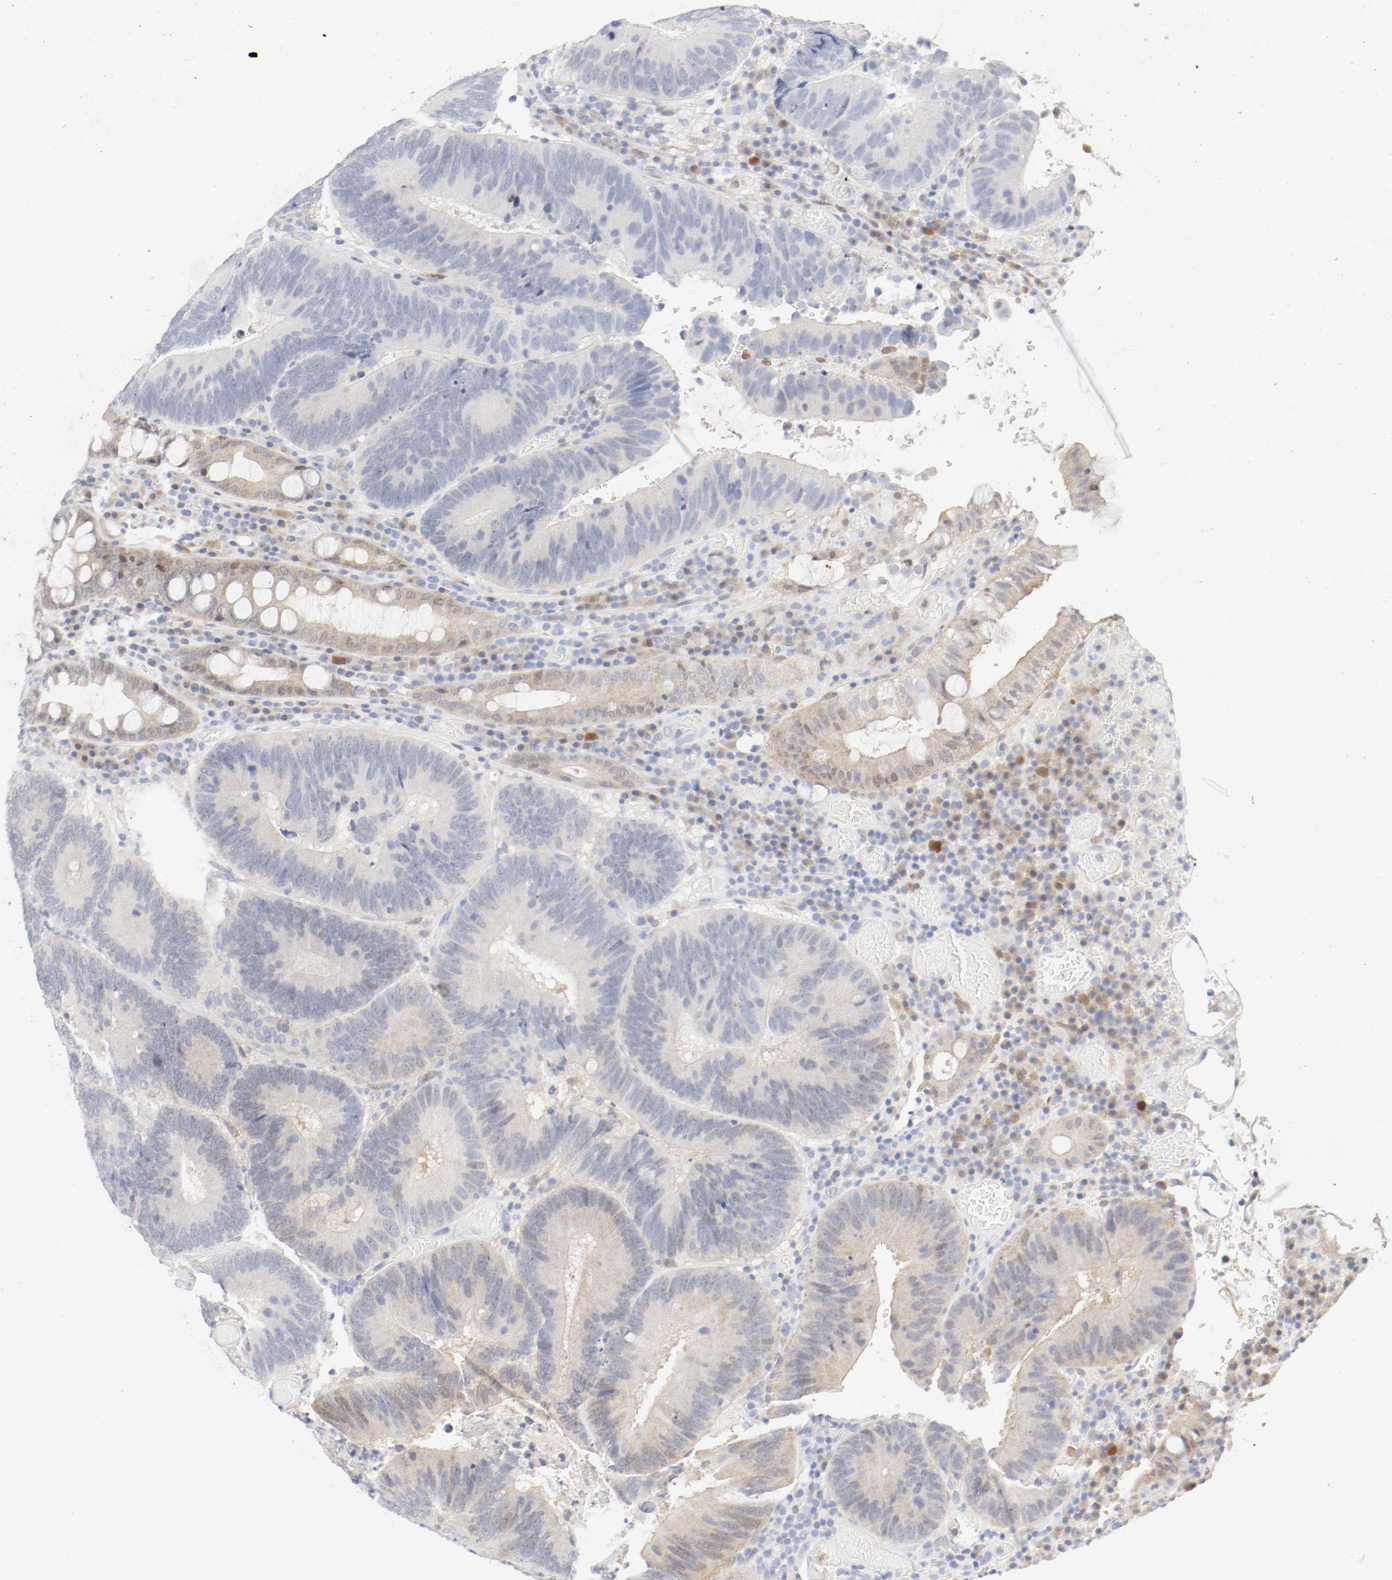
{"staining": {"intensity": "weak", "quantity": "<25%", "location": "cytoplasmic/membranous"}, "tissue": "colorectal cancer", "cell_type": "Tumor cells", "image_type": "cancer", "snomed": [{"axis": "morphology", "description": "Normal tissue, NOS"}, {"axis": "morphology", "description": "Adenocarcinoma, NOS"}, {"axis": "topography", "description": "Colon"}], "caption": "Immunohistochemical staining of adenocarcinoma (colorectal) reveals no significant staining in tumor cells.", "gene": "PGM1", "patient": {"sex": "female", "age": 78}}